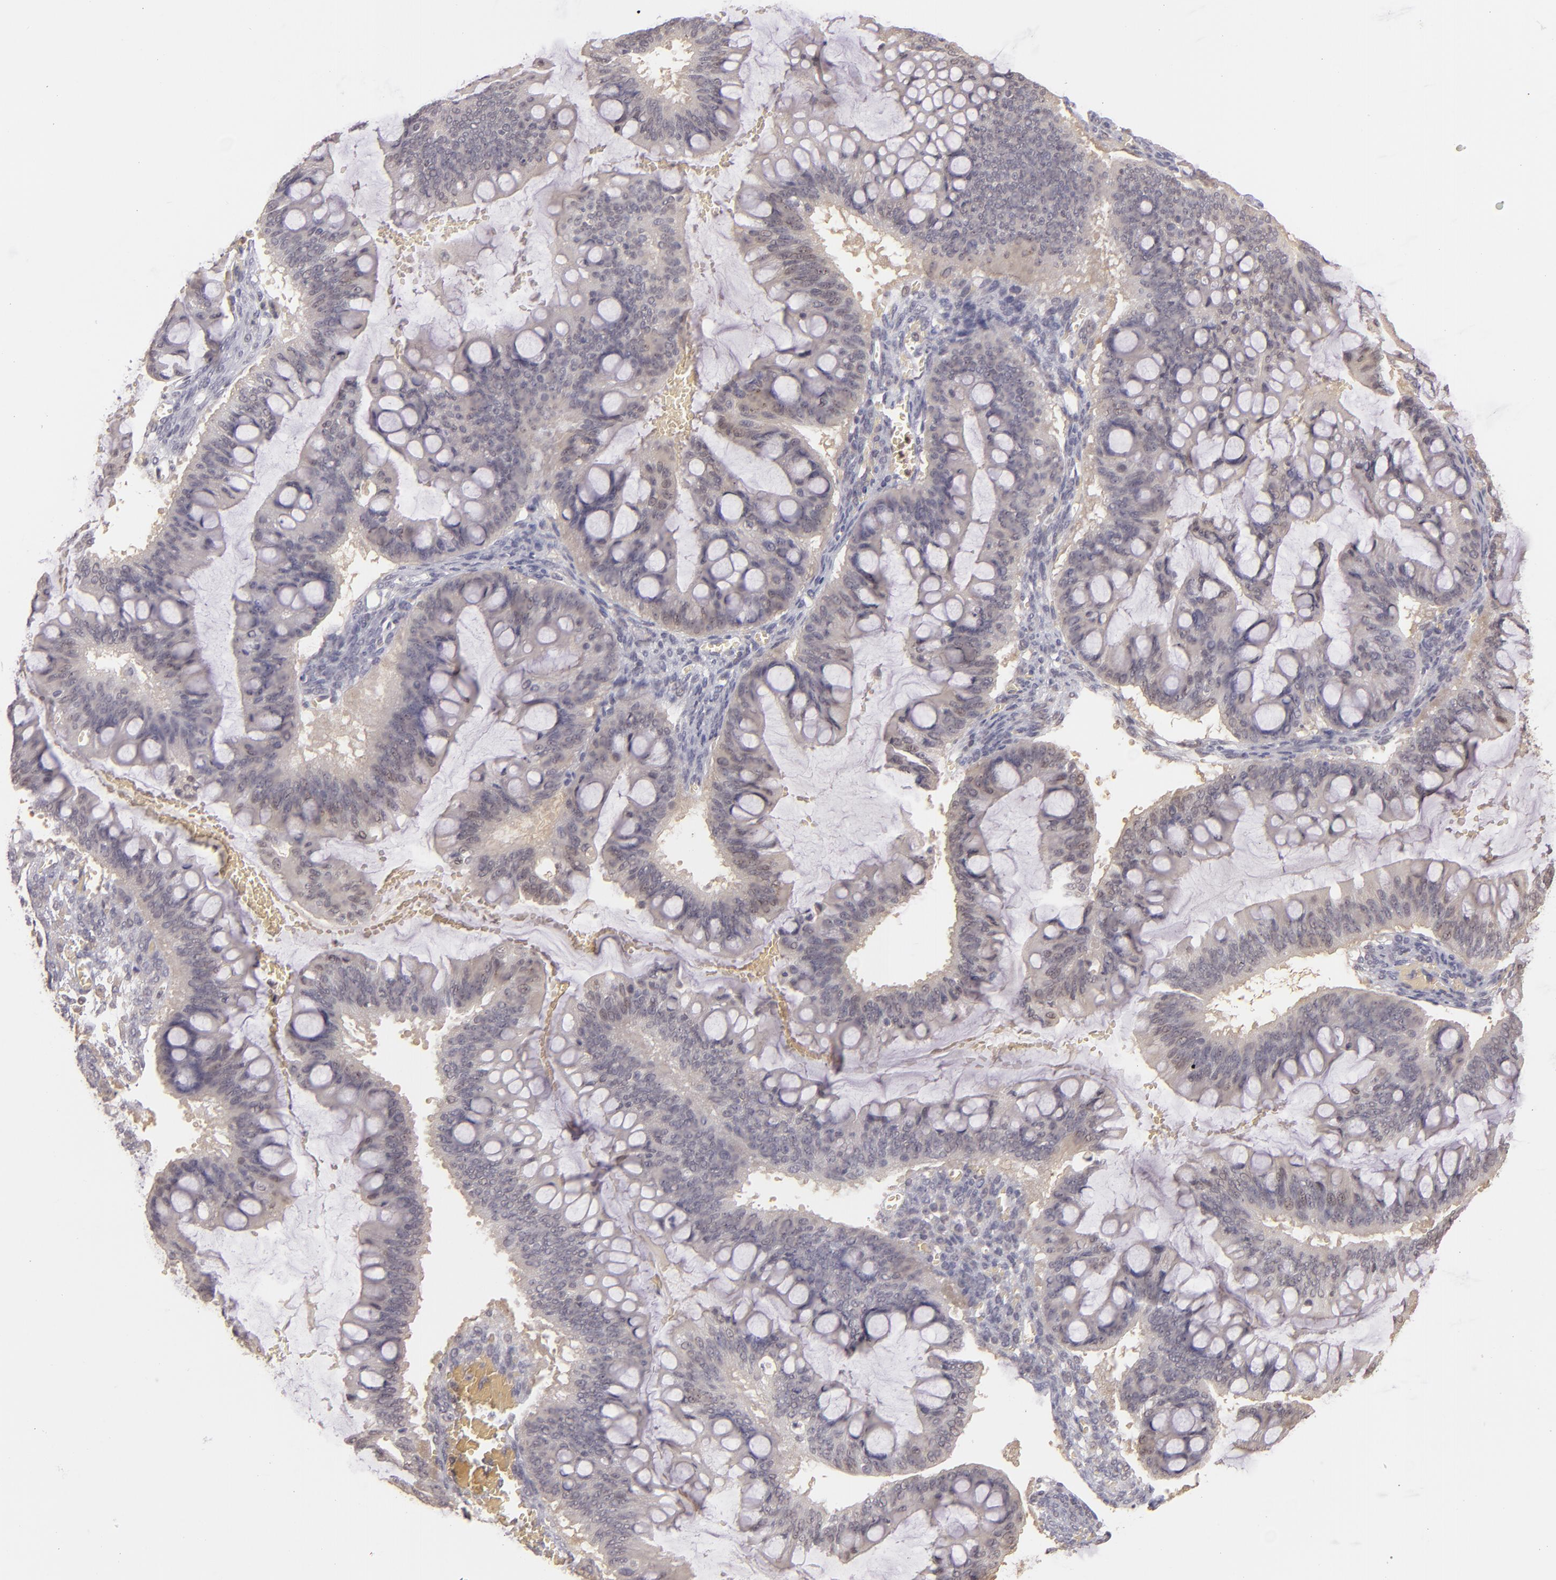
{"staining": {"intensity": "weak", "quantity": ">75%", "location": "cytoplasmic/membranous"}, "tissue": "ovarian cancer", "cell_type": "Tumor cells", "image_type": "cancer", "snomed": [{"axis": "morphology", "description": "Cystadenocarcinoma, mucinous, NOS"}, {"axis": "topography", "description": "Ovary"}], "caption": "There is low levels of weak cytoplasmic/membranous staining in tumor cells of mucinous cystadenocarcinoma (ovarian), as demonstrated by immunohistochemical staining (brown color).", "gene": "LRG1", "patient": {"sex": "female", "age": 73}}